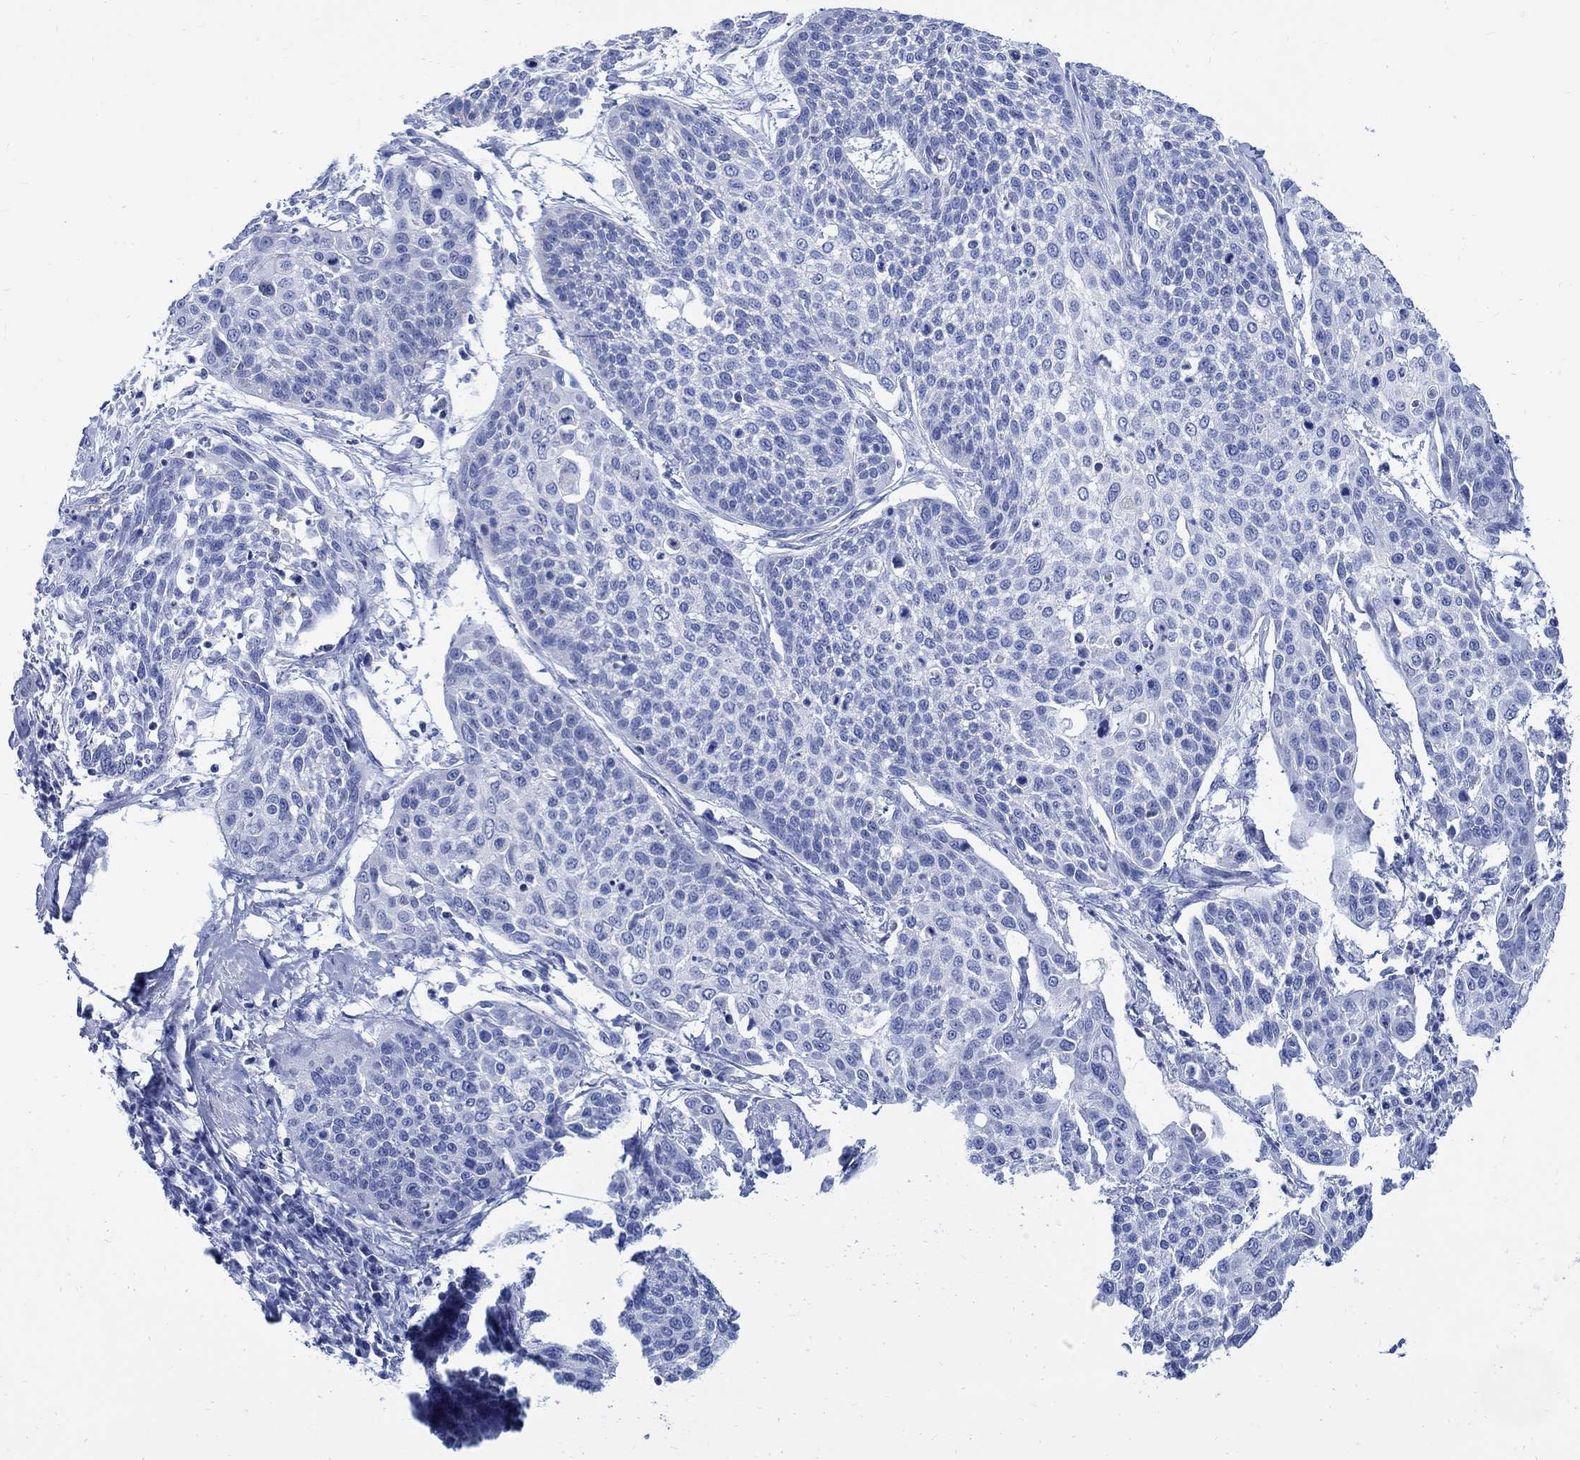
{"staining": {"intensity": "negative", "quantity": "none", "location": "none"}, "tissue": "cervical cancer", "cell_type": "Tumor cells", "image_type": "cancer", "snomed": [{"axis": "morphology", "description": "Squamous cell carcinoma, NOS"}, {"axis": "topography", "description": "Cervix"}], "caption": "Immunohistochemistry photomicrograph of neoplastic tissue: cervical cancer stained with DAB (3,3'-diaminobenzidine) displays no significant protein positivity in tumor cells. (Brightfield microscopy of DAB (3,3'-diaminobenzidine) IHC at high magnification).", "gene": "CPLX2", "patient": {"sex": "female", "age": 34}}